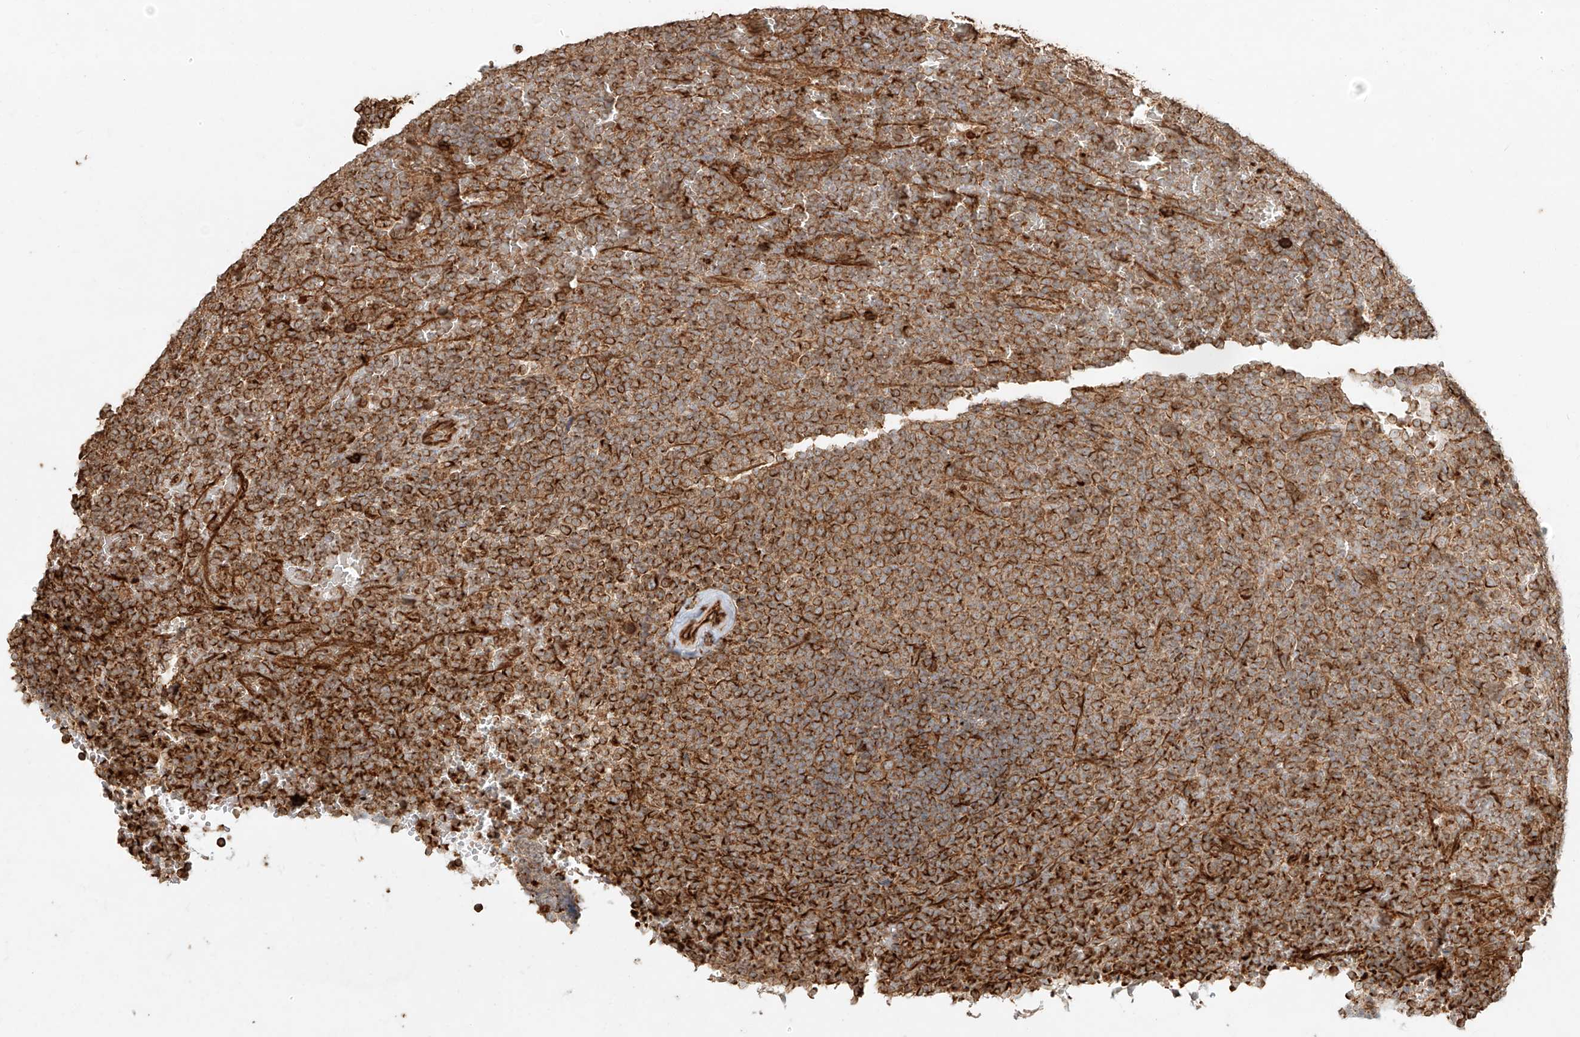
{"staining": {"intensity": "moderate", "quantity": ">75%", "location": "cytoplasmic/membranous"}, "tissue": "lymphoma", "cell_type": "Tumor cells", "image_type": "cancer", "snomed": [{"axis": "morphology", "description": "Malignant lymphoma, non-Hodgkin's type, Low grade"}, {"axis": "topography", "description": "Spleen"}], "caption": "This photomicrograph displays lymphoma stained with immunohistochemistry (IHC) to label a protein in brown. The cytoplasmic/membranous of tumor cells show moderate positivity for the protein. Nuclei are counter-stained blue.", "gene": "EFNB1", "patient": {"sex": "female", "age": 77}}